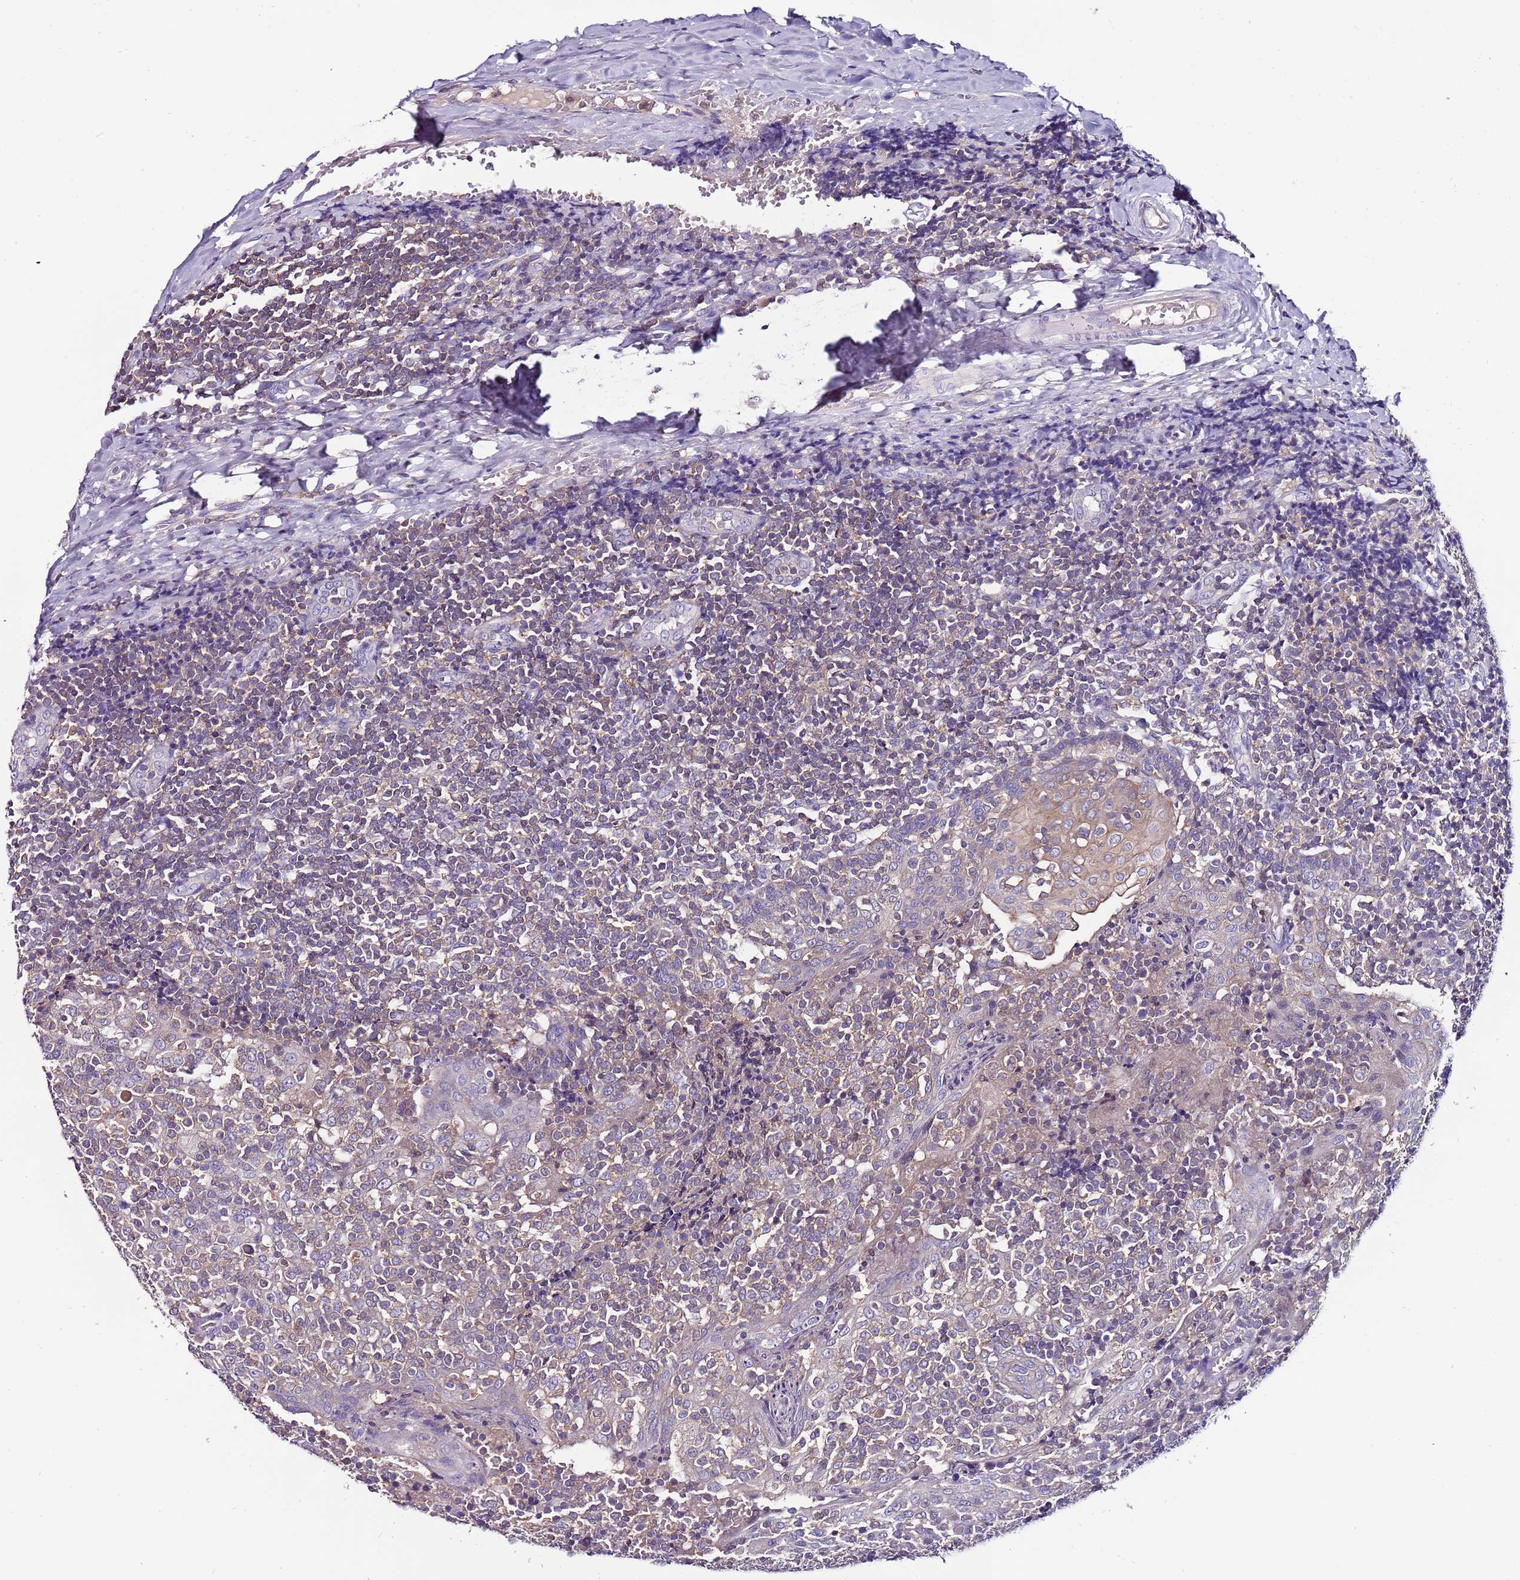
{"staining": {"intensity": "weak", "quantity": ">75%", "location": "cytoplasmic/membranous"}, "tissue": "tonsil", "cell_type": "Germinal center cells", "image_type": "normal", "snomed": [{"axis": "morphology", "description": "Normal tissue, NOS"}, {"axis": "topography", "description": "Tonsil"}], "caption": "Immunohistochemistry image of benign human tonsil stained for a protein (brown), which exhibits low levels of weak cytoplasmic/membranous staining in about >75% of germinal center cells.", "gene": "IGIP", "patient": {"sex": "female", "age": 19}}